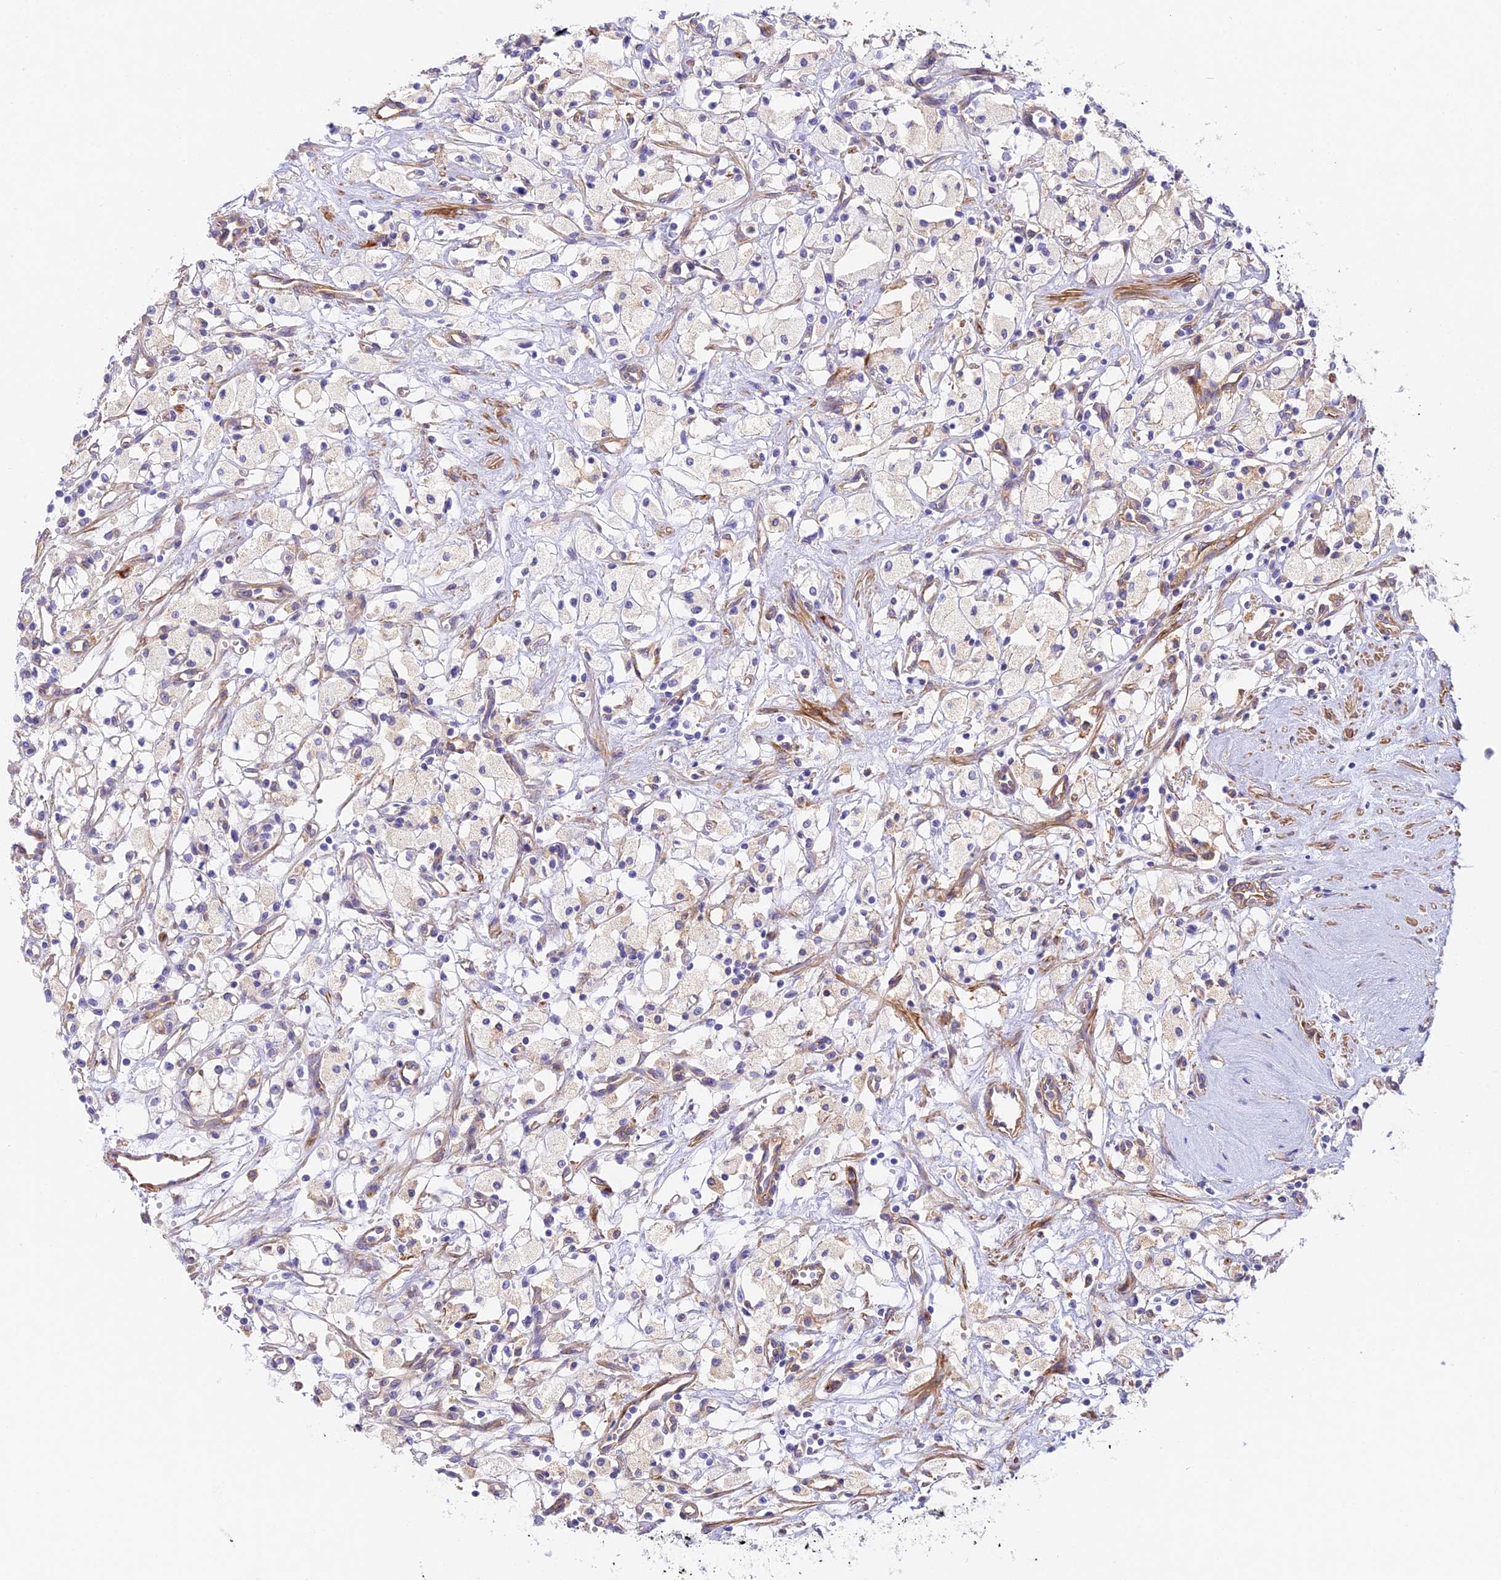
{"staining": {"intensity": "negative", "quantity": "none", "location": "none"}, "tissue": "renal cancer", "cell_type": "Tumor cells", "image_type": "cancer", "snomed": [{"axis": "morphology", "description": "Adenocarcinoma, NOS"}, {"axis": "topography", "description": "Kidney"}], "caption": "Renal cancer stained for a protein using IHC displays no positivity tumor cells.", "gene": "HOMER3", "patient": {"sex": "male", "age": 59}}